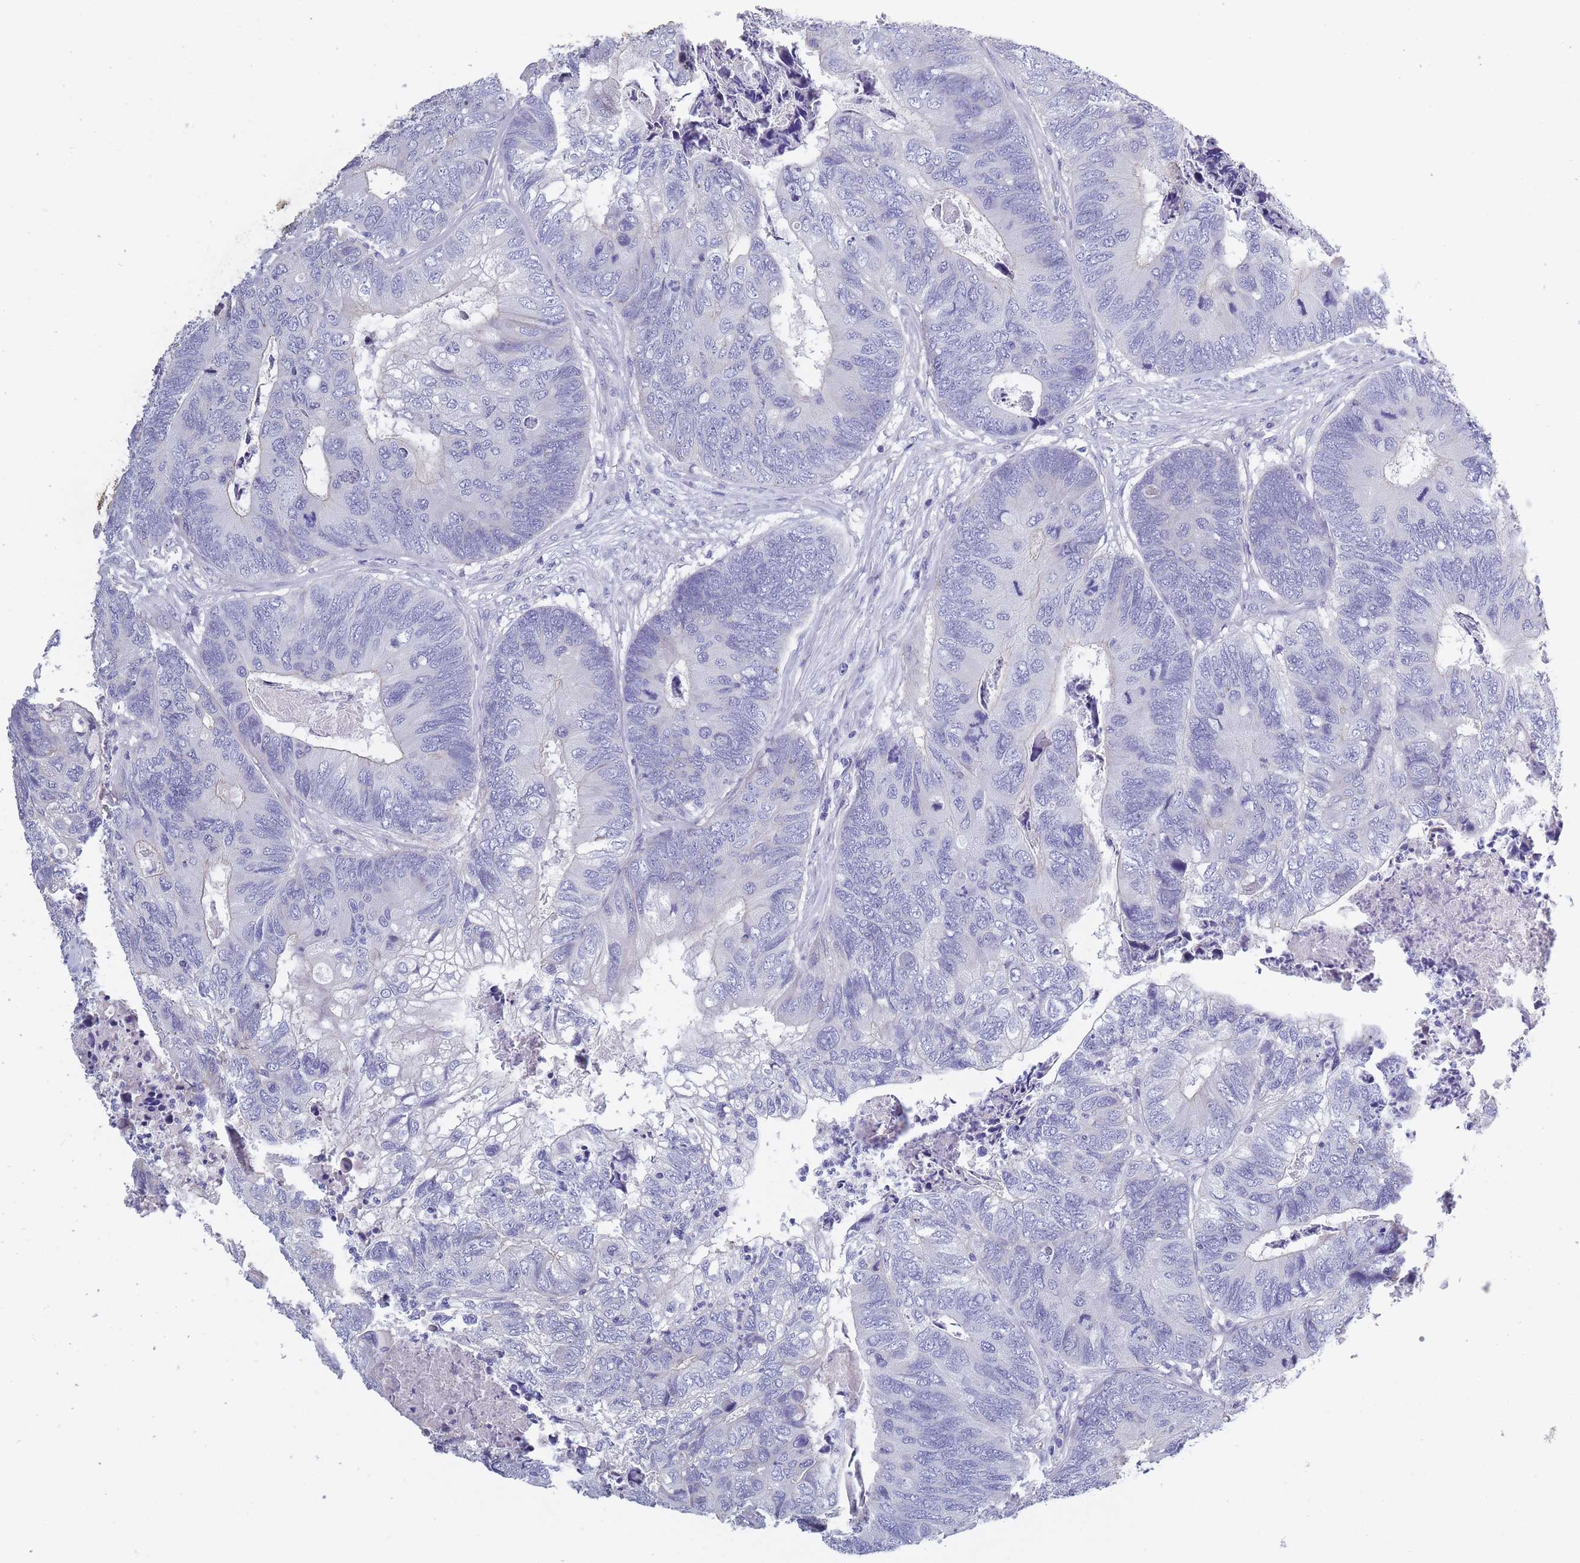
{"staining": {"intensity": "negative", "quantity": "none", "location": "none"}, "tissue": "colorectal cancer", "cell_type": "Tumor cells", "image_type": "cancer", "snomed": [{"axis": "morphology", "description": "Adenocarcinoma, NOS"}, {"axis": "topography", "description": "Colon"}], "caption": "Colorectal cancer (adenocarcinoma) stained for a protein using IHC displays no expression tumor cells.", "gene": "OR4C5", "patient": {"sex": "female", "age": 67}}